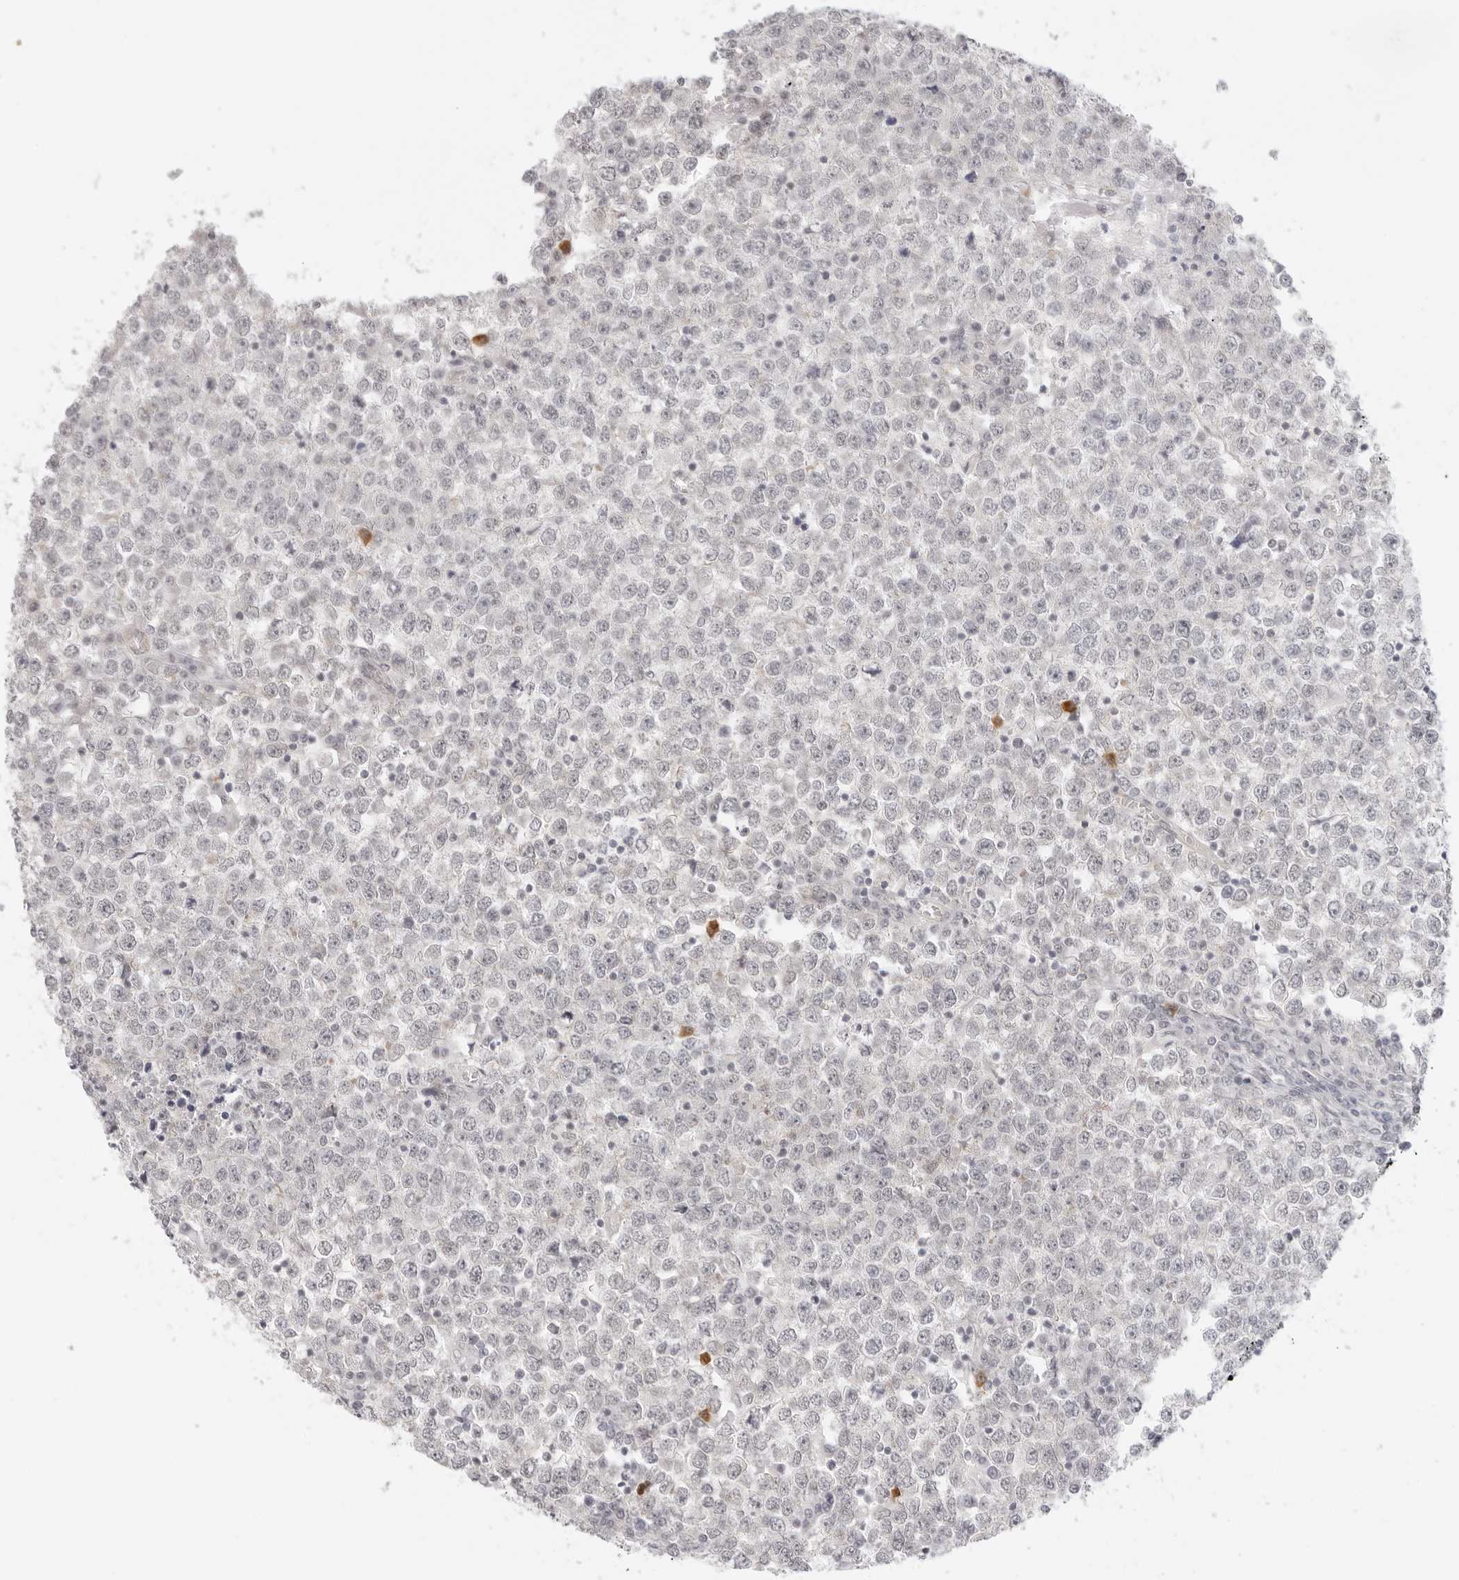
{"staining": {"intensity": "negative", "quantity": "none", "location": "none"}, "tissue": "testis cancer", "cell_type": "Tumor cells", "image_type": "cancer", "snomed": [{"axis": "morphology", "description": "Seminoma, NOS"}, {"axis": "topography", "description": "Testis"}], "caption": "Immunohistochemical staining of human testis cancer demonstrates no significant positivity in tumor cells. (Stains: DAB (3,3'-diaminobenzidine) immunohistochemistry (IHC) with hematoxylin counter stain, Microscopy: brightfield microscopy at high magnification).", "gene": "MED18", "patient": {"sex": "male", "age": 65}}